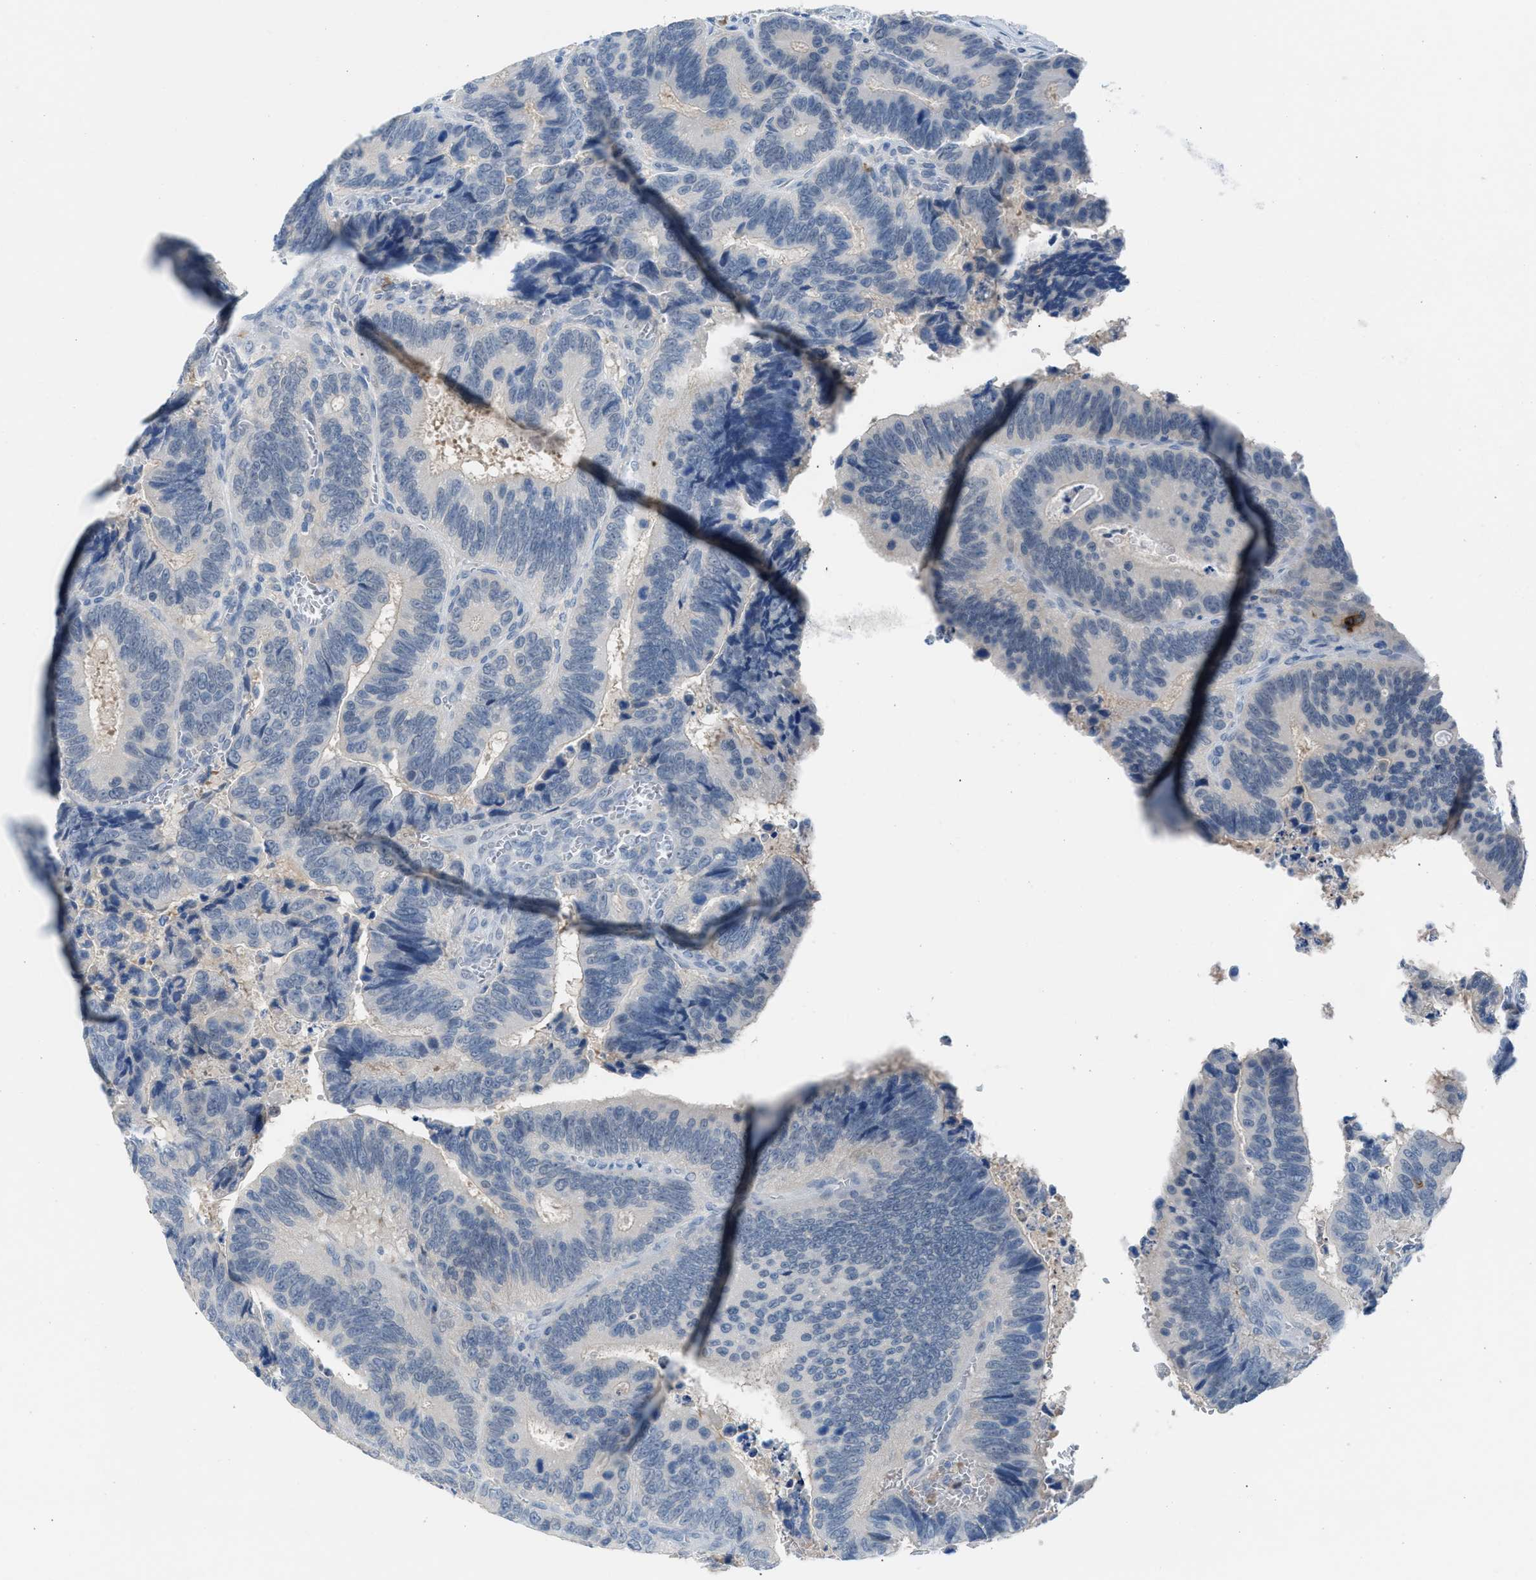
{"staining": {"intensity": "negative", "quantity": "none", "location": "none"}, "tissue": "colorectal cancer", "cell_type": "Tumor cells", "image_type": "cancer", "snomed": [{"axis": "morphology", "description": "Inflammation, NOS"}, {"axis": "morphology", "description": "Adenocarcinoma, NOS"}, {"axis": "topography", "description": "Colon"}], "caption": "Colorectal cancer (adenocarcinoma) stained for a protein using IHC reveals no staining tumor cells.", "gene": "CLEC10A", "patient": {"sex": "male", "age": 72}}